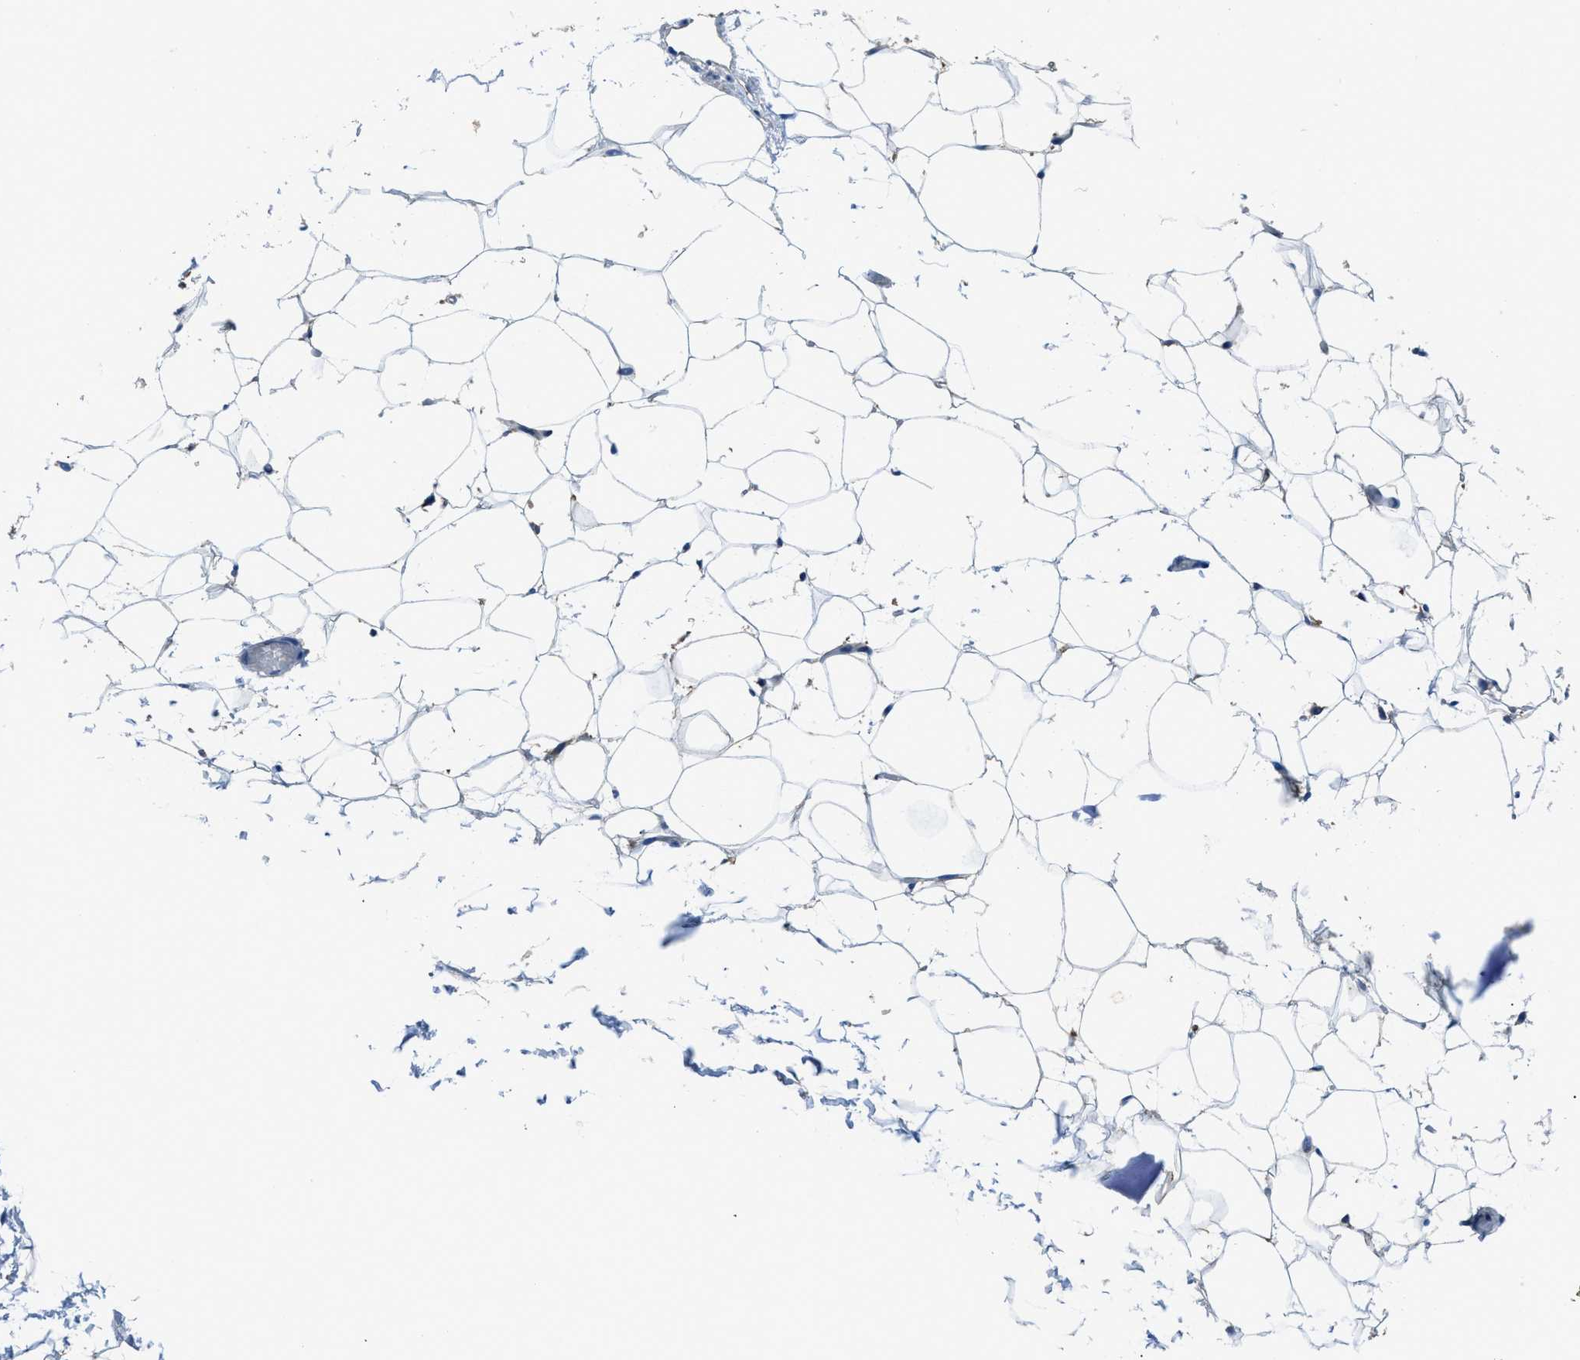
{"staining": {"intensity": "negative", "quantity": "none", "location": "none"}, "tissue": "adipose tissue", "cell_type": "Adipocytes", "image_type": "normal", "snomed": [{"axis": "morphology", "description": "Normal tissue, NOS"}, {"axis": "topography", "description": "Breast"}, {"axis": "topography", "description": "Soft tissue"}], "caption": "Adipose tissue was stained to show a protein in brown. There is no significant positivity in adipocytes. (Stains: DAB IHC with hematoxylin counter stain, Microscopy: brightfield microscopy at high magnification).", "gene": "PTGFRN", "patient": {"sex": "female", "age": 75}}